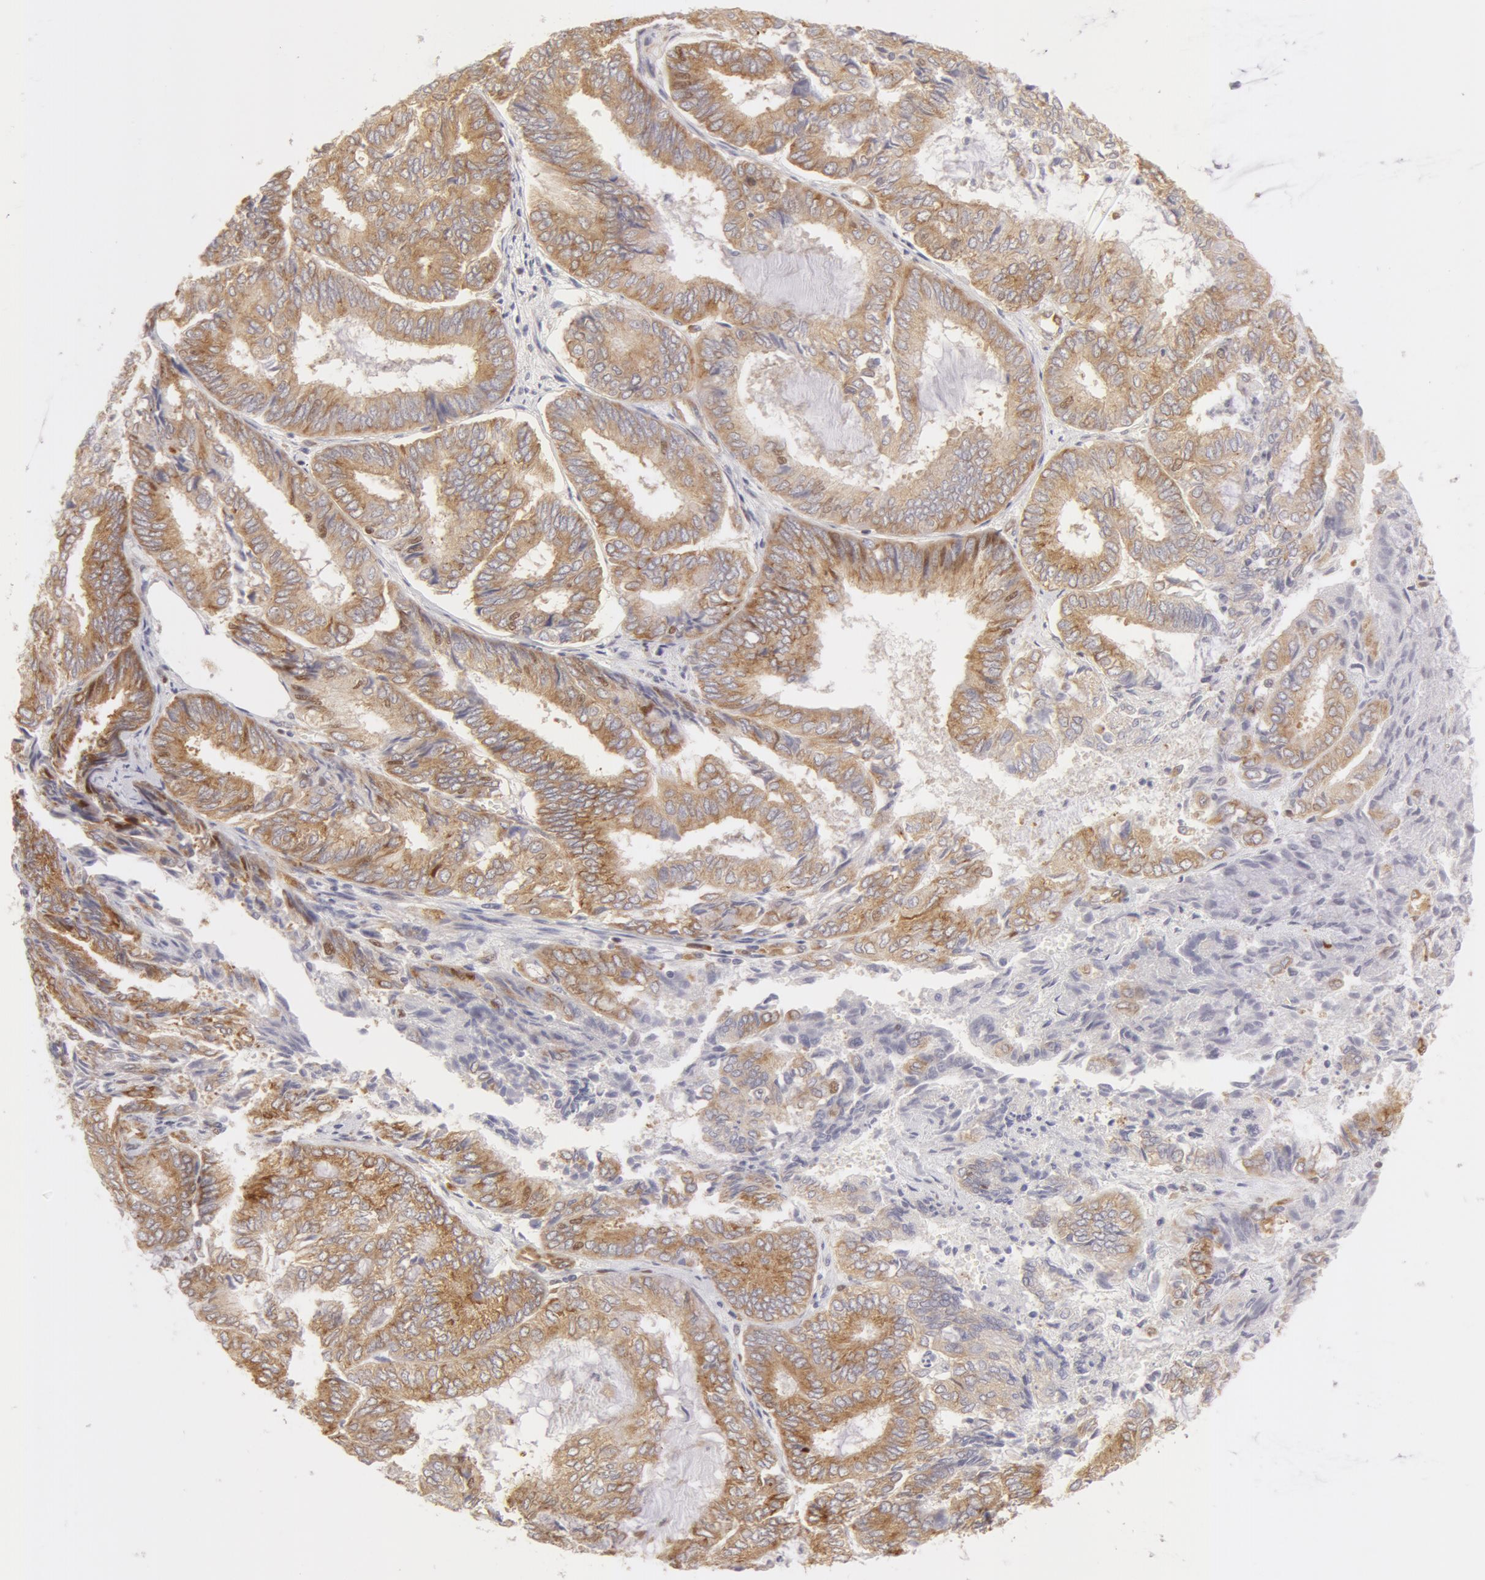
{"staining": {"intensity": "weak", "quantity": "25%-75%", "location": "cytoplasmic/membranous"}, "tissue": "endometrial cancer", "cell_type": "Tumor cells", "image_type": "cancer", "snomed": [{"axis": "morphology", "description": "Adenocarcinoma, NOS"}, {"axis": "topography", "description": "Endometrium"}], "caption": "This is an image of immunohistochemistry staining of endometrial cancer (adenocarcinoma), which shows weak positivity in the cytoplasmic/membranous of tumor cells.", "gene": "DDX3Y", "patient": {"sex": "female", "age": 59}}